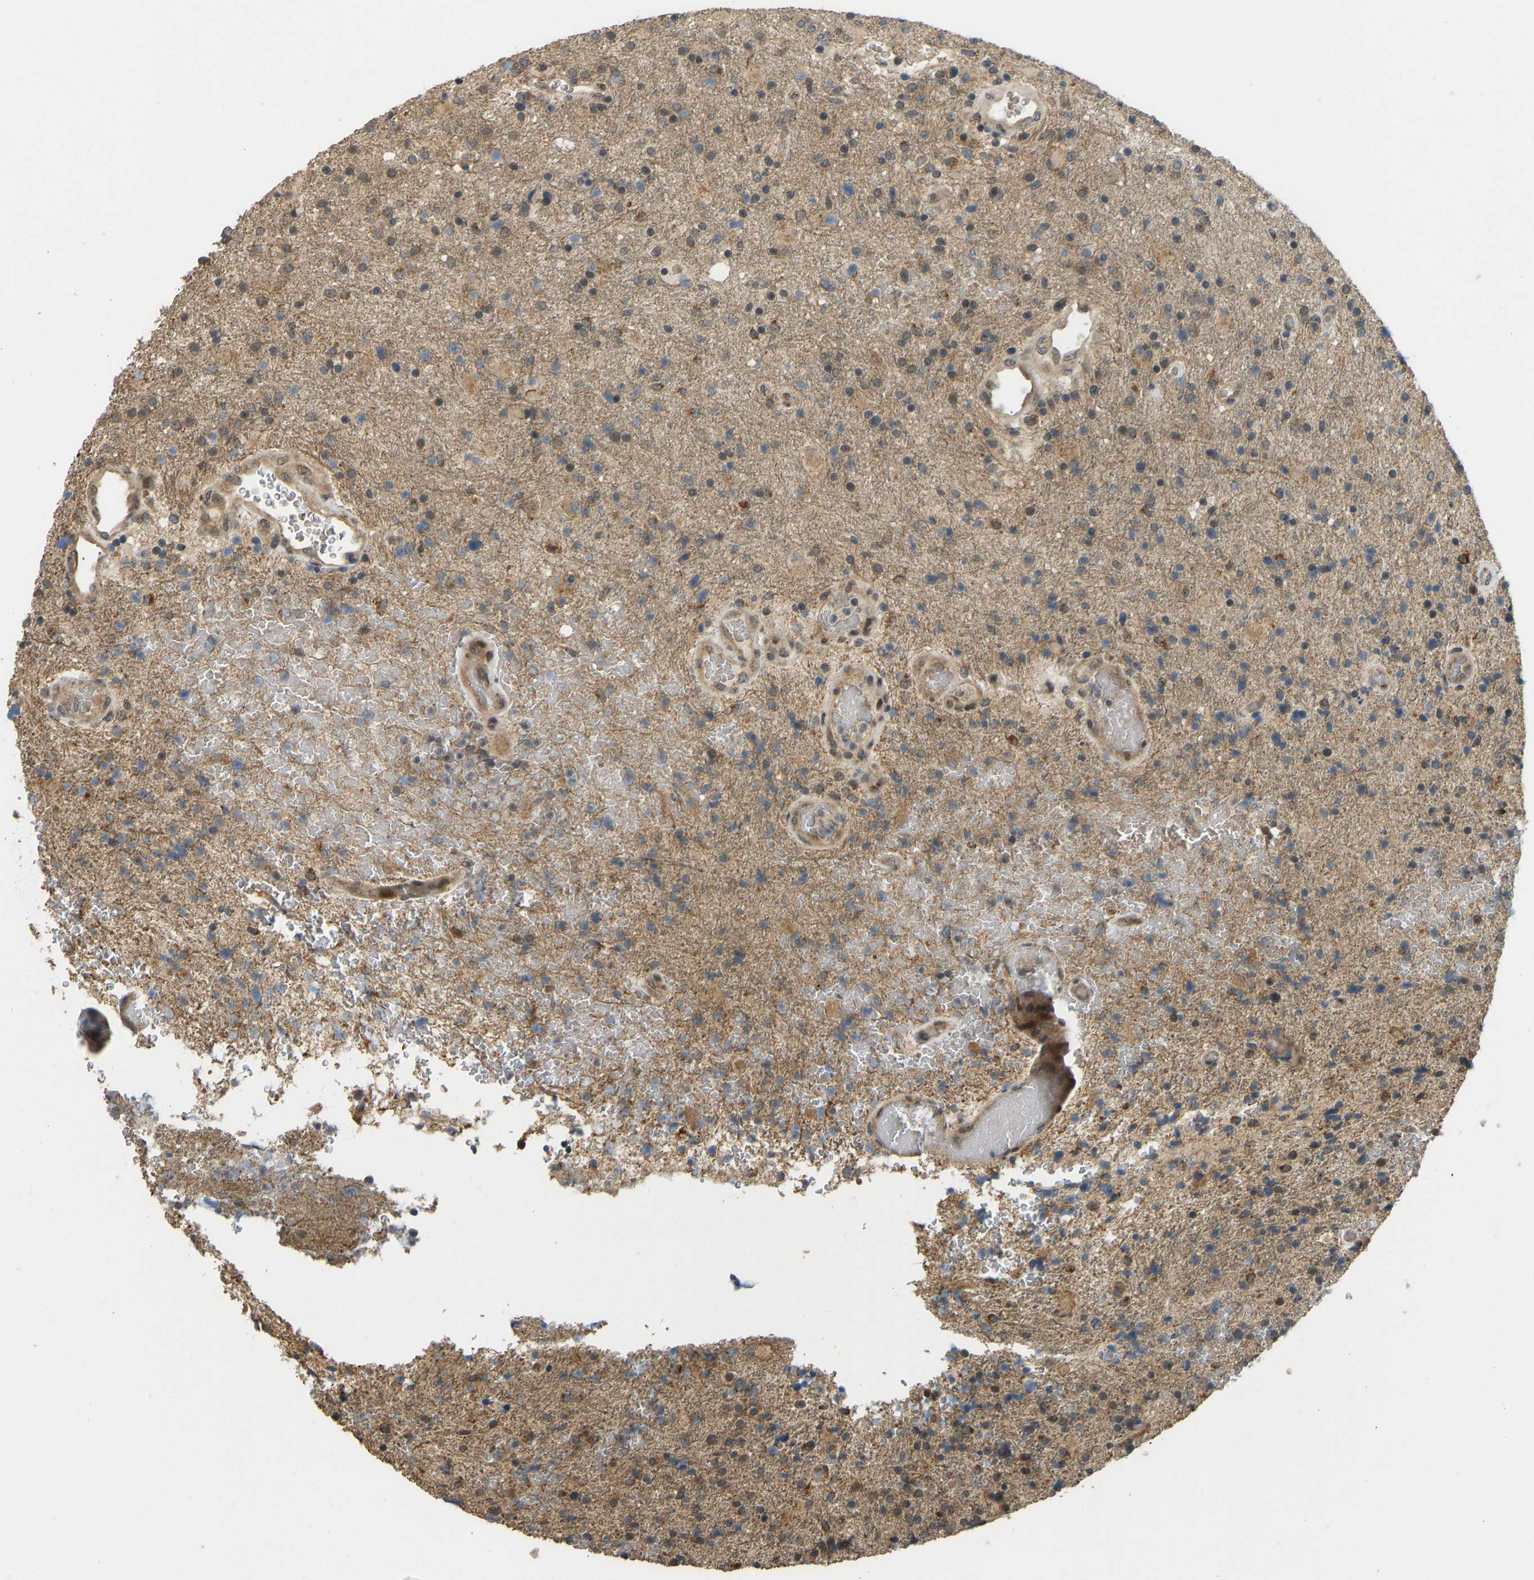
{"staining": {"intensity": "moderate", "quantity": ">75%", "location": "cytoplasmic/membranous"}, "tissue": "glioma", "cell_type": "Tumor cells", "image_type": "cancer", "snomed": [{"axis": "morphology", "description": "Glioma, malignant, High grade"}, {"axis": "topography", "description": "Brain"}], "caption": "High-grade glioma (malignant) stained for a protein displays moderate cytoplasmic/membranous positivity in tumor cells. The staining is performed using DAB brown chromogen to label protein expression. The nuclei are counter-stained blue using hematoxylin.", "gene": "ACADS", "patient": {"sex": "male", "age": 72}}